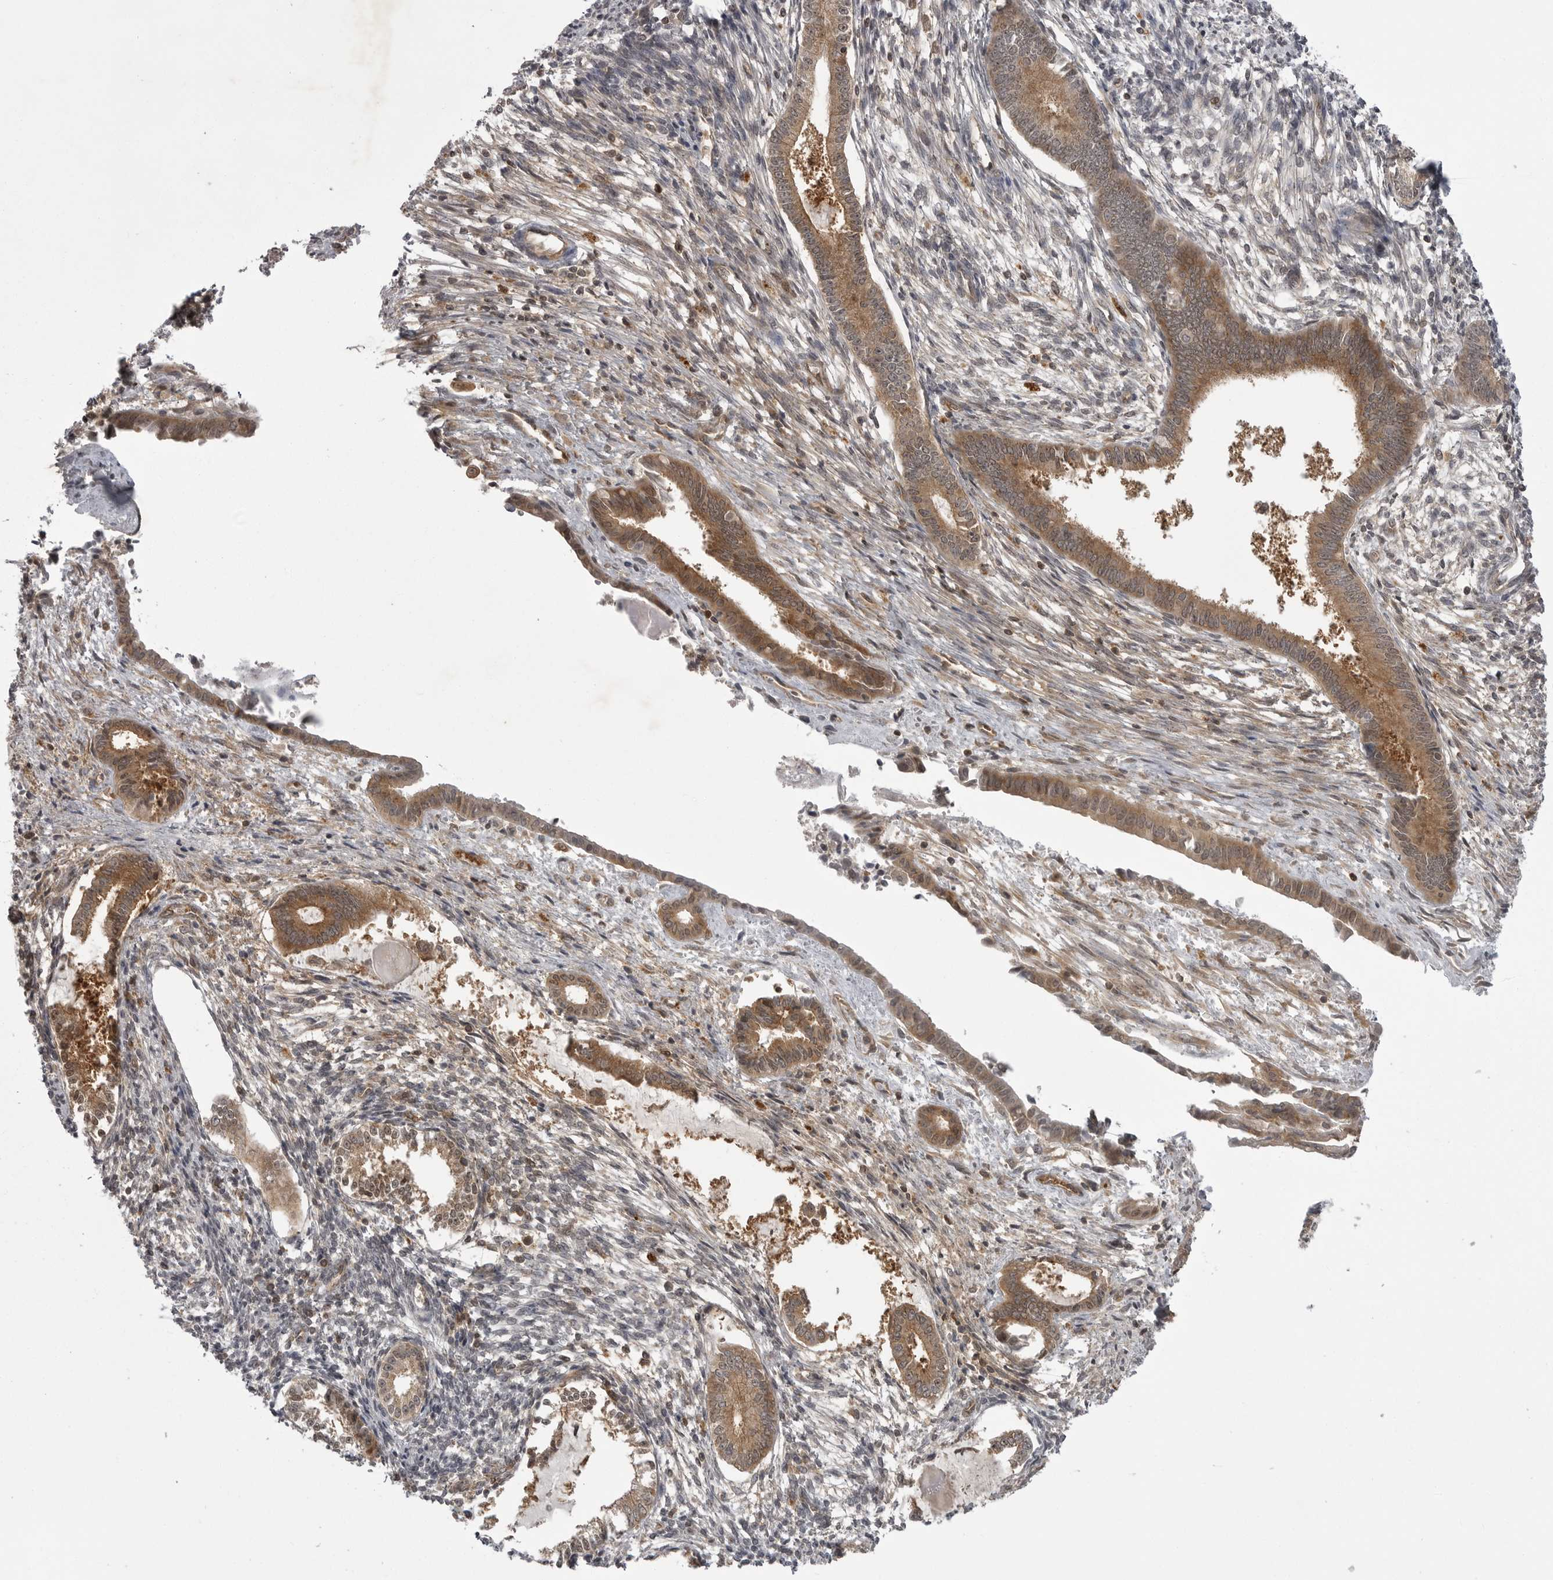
{"staining": {"intensity": "moderate", "quantity": "<25%", "location": "cytoplasmic/membranous"}, "tissue": "endometrium", "cell_type": "Cells in endometrial stroma", "image_type": "normal", "snomed": [{"axis": "morphology", "description": "Normal tissue, NOS"}, {"axis": "topography", "description": "Endometrium"}], "caption": "This is an image of immunohistochemistry (IHC) staining of unremarkable endometrium, which shows moderate positivity in the cytoplasmic/membranous of cells in endometrial stroma.", "gene": "STK24", "patient": {"sex": "female", "age": 56}}